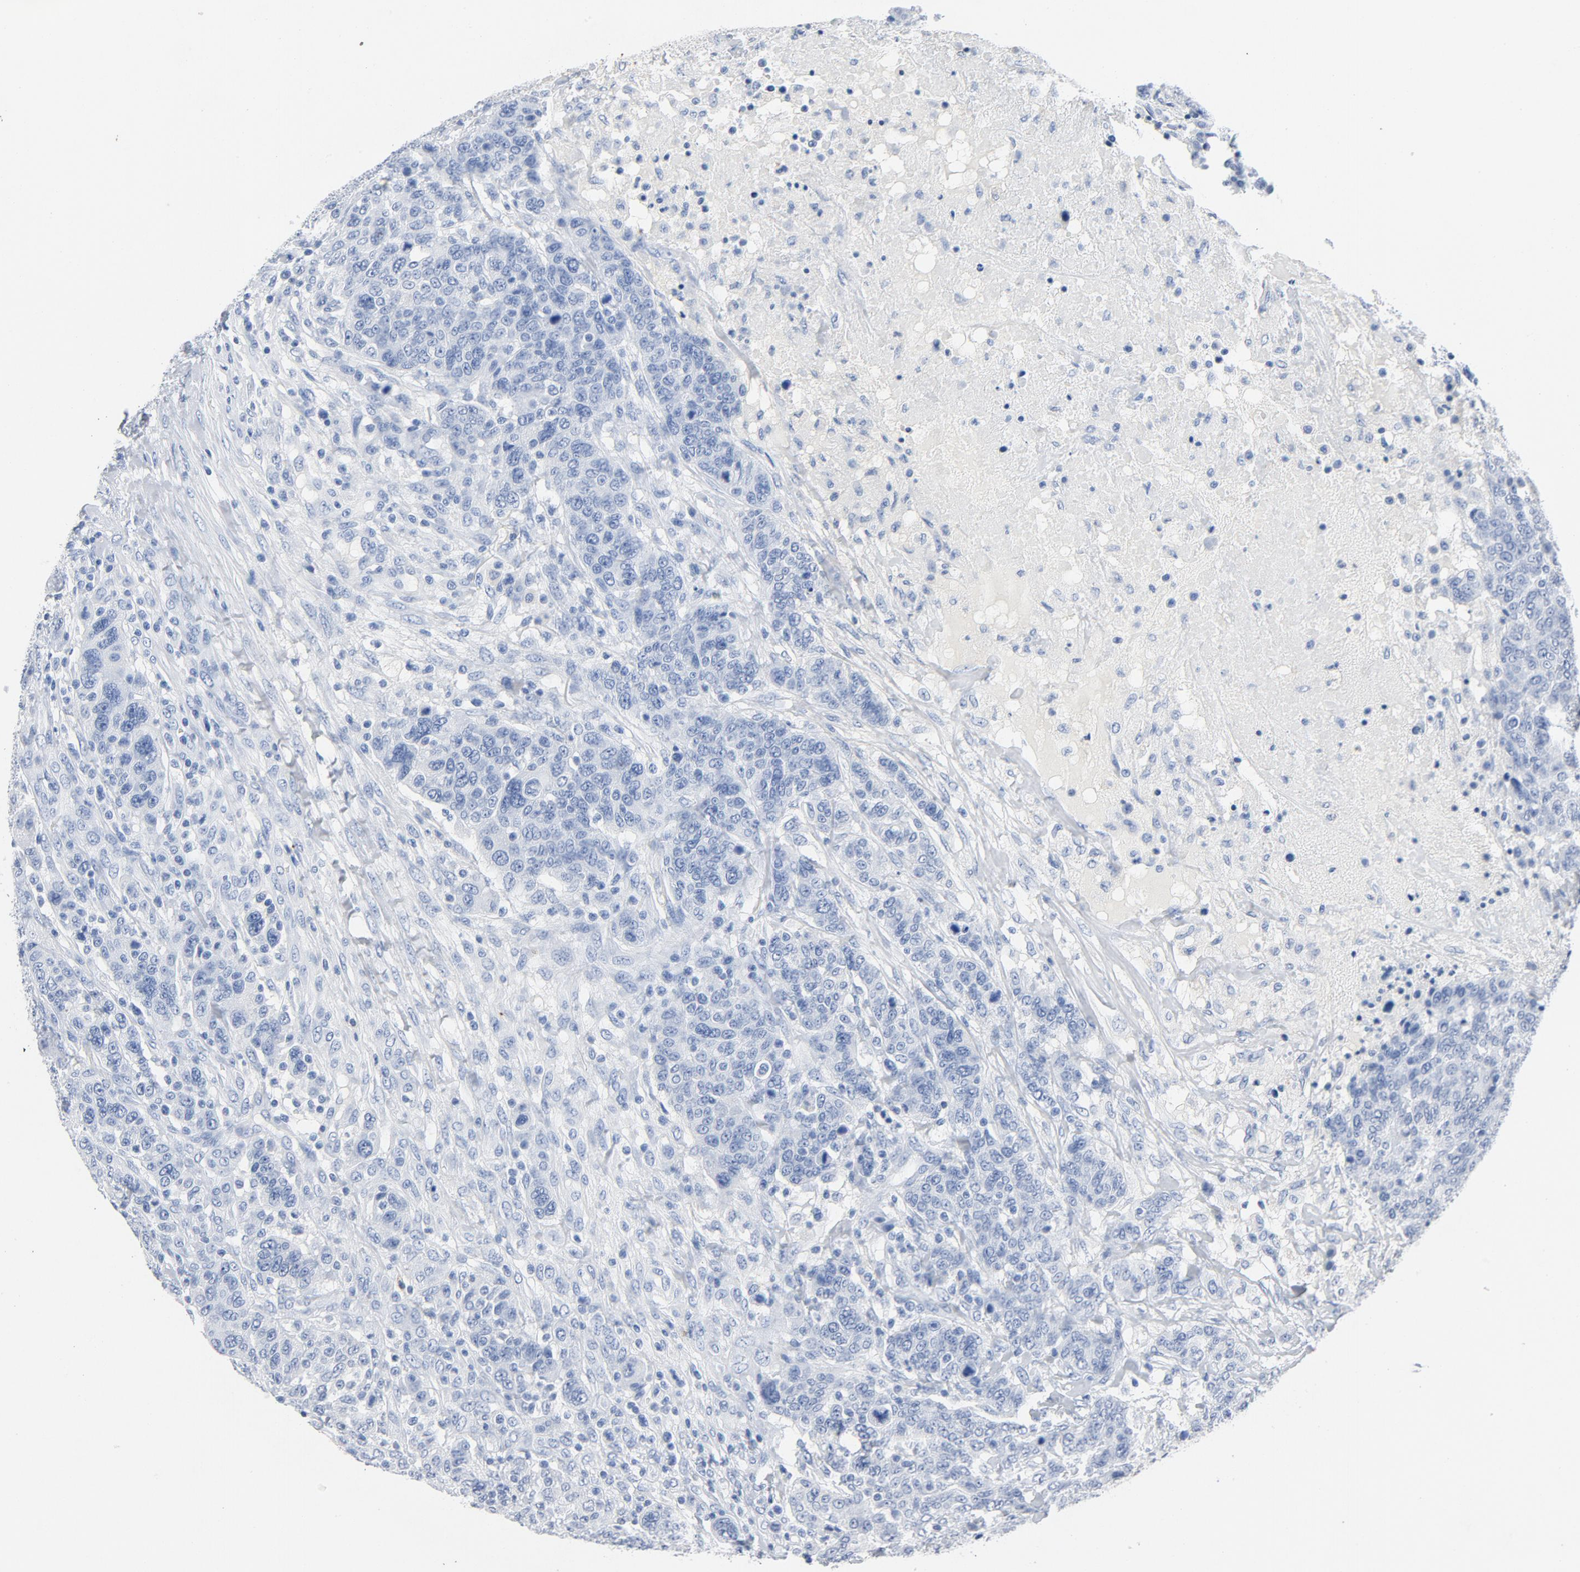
{"staining": {"intensity": "negative", "quantity": "none", "location": "none"}, "tissue": "breast cancer", "cell_type": "Tumor cells", "image_type": "cancer", "snomed": [{"axis": "morphology", "description": "Duct carcinoma"}, {"axis": "topography", "description": "Breast"}], "caption": "Immunohistochemistry (IHC) histopathology image of neoplastic tissue: infiltrating ductal carcinoma (breast) stained with DAB (3,3'-diaminobenzidine) reveals no significant protein staining in tumor cells. Nuclei are stained in blue.", "gene": "PTPRB", "patient": {"sex": "female", "age": 37}}